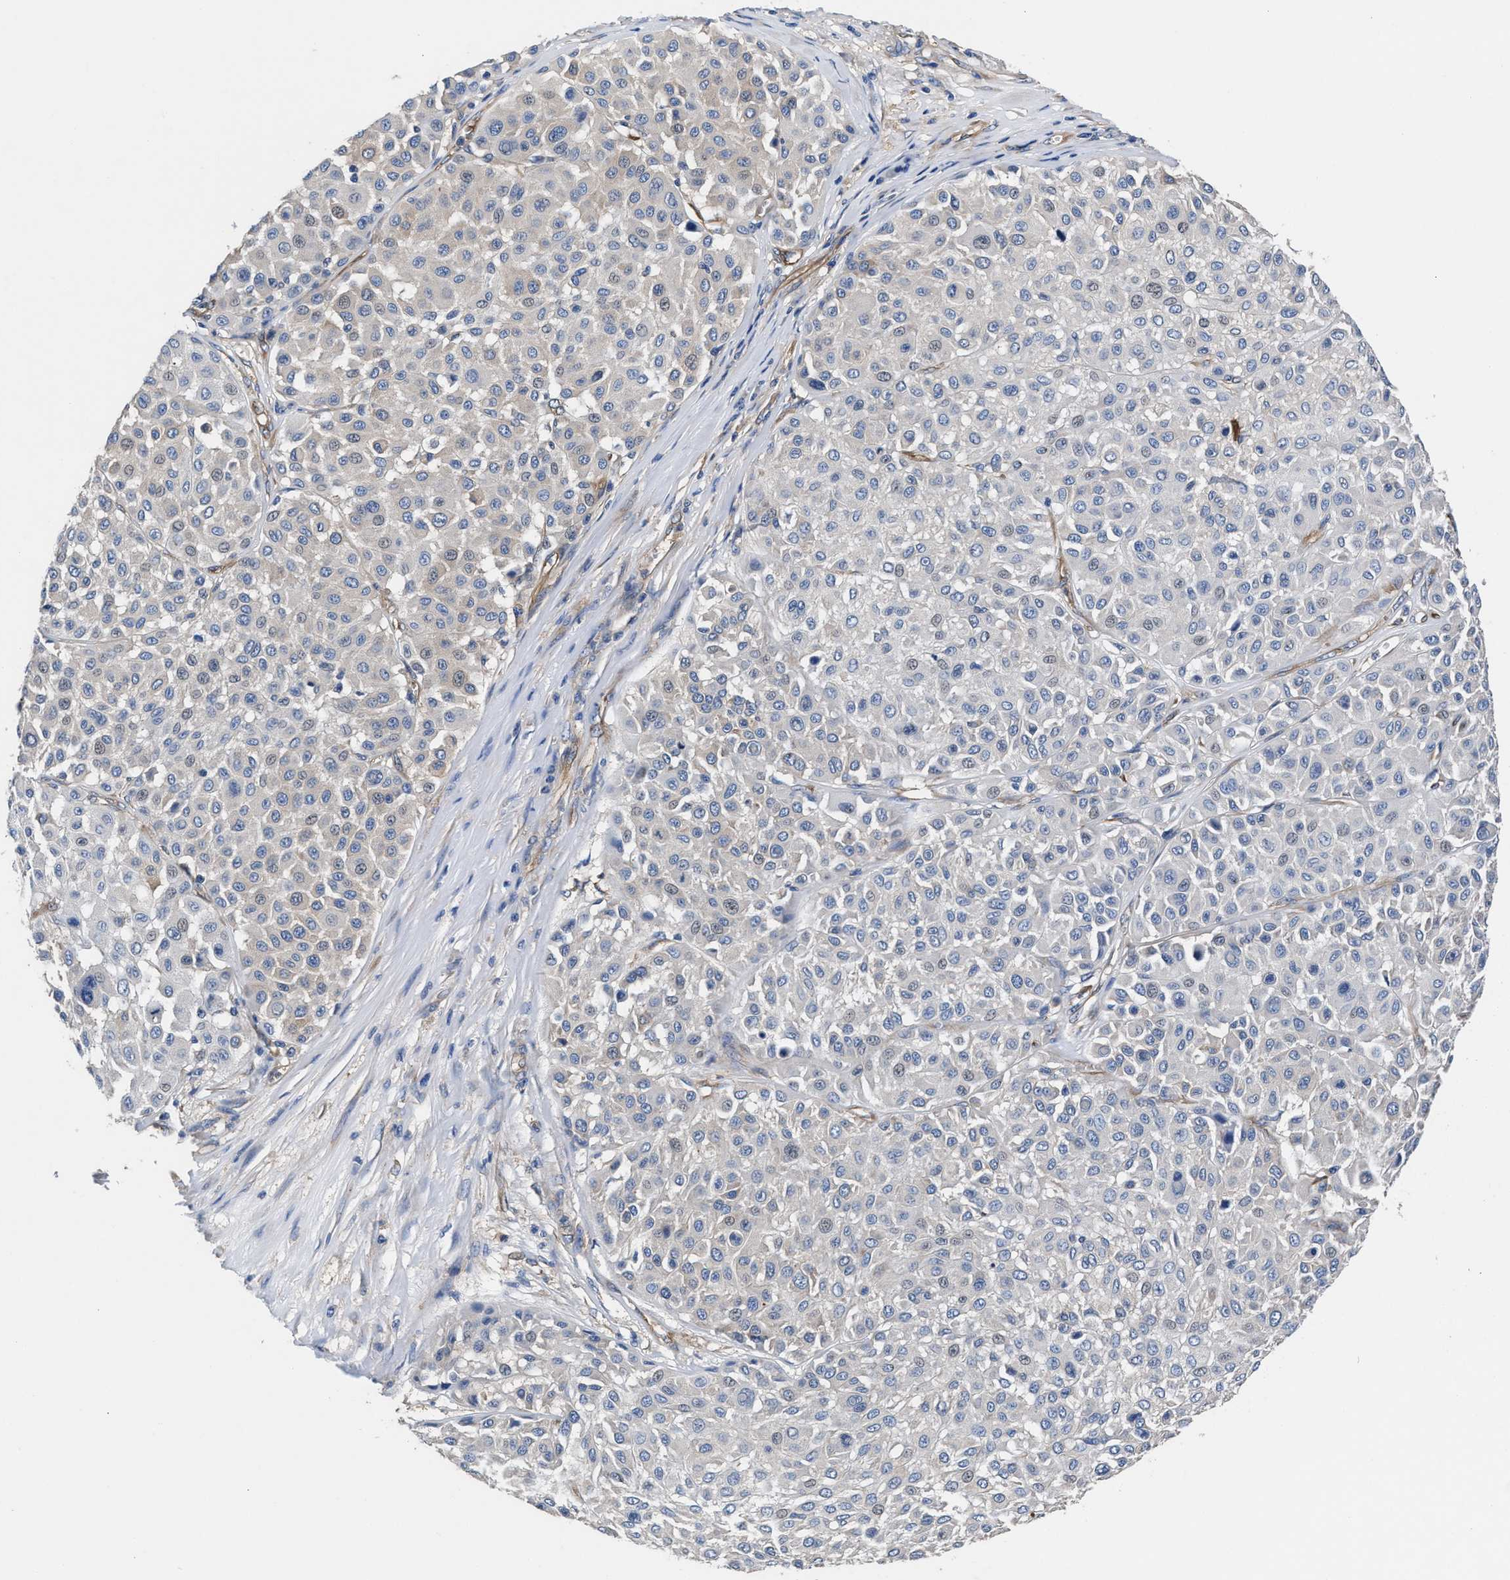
{"staining": {"intensity": "negative", "quantity": "none", "location": "none"}, "tissue": "melanoma", "cell_type": "Tumor cells", "image_type": "cancer", "snomed": [{"axis": "morphology", "description": "Malignant melanoma, Metastatic site"}, {"axis": "topography", "description": "Soft tissue"}], "caption": "High magnification brightfield microscopy of melanoma stained with DAB (3,3'-diaminobenzidine) (brown) and counterstained with hematoxylin (blue): tumor cells show no significant expression. (IHC, brightfield microscopy, high magnification).", "gene": "SH3GL1", "patient": {"sex": "male", "age": 41}}